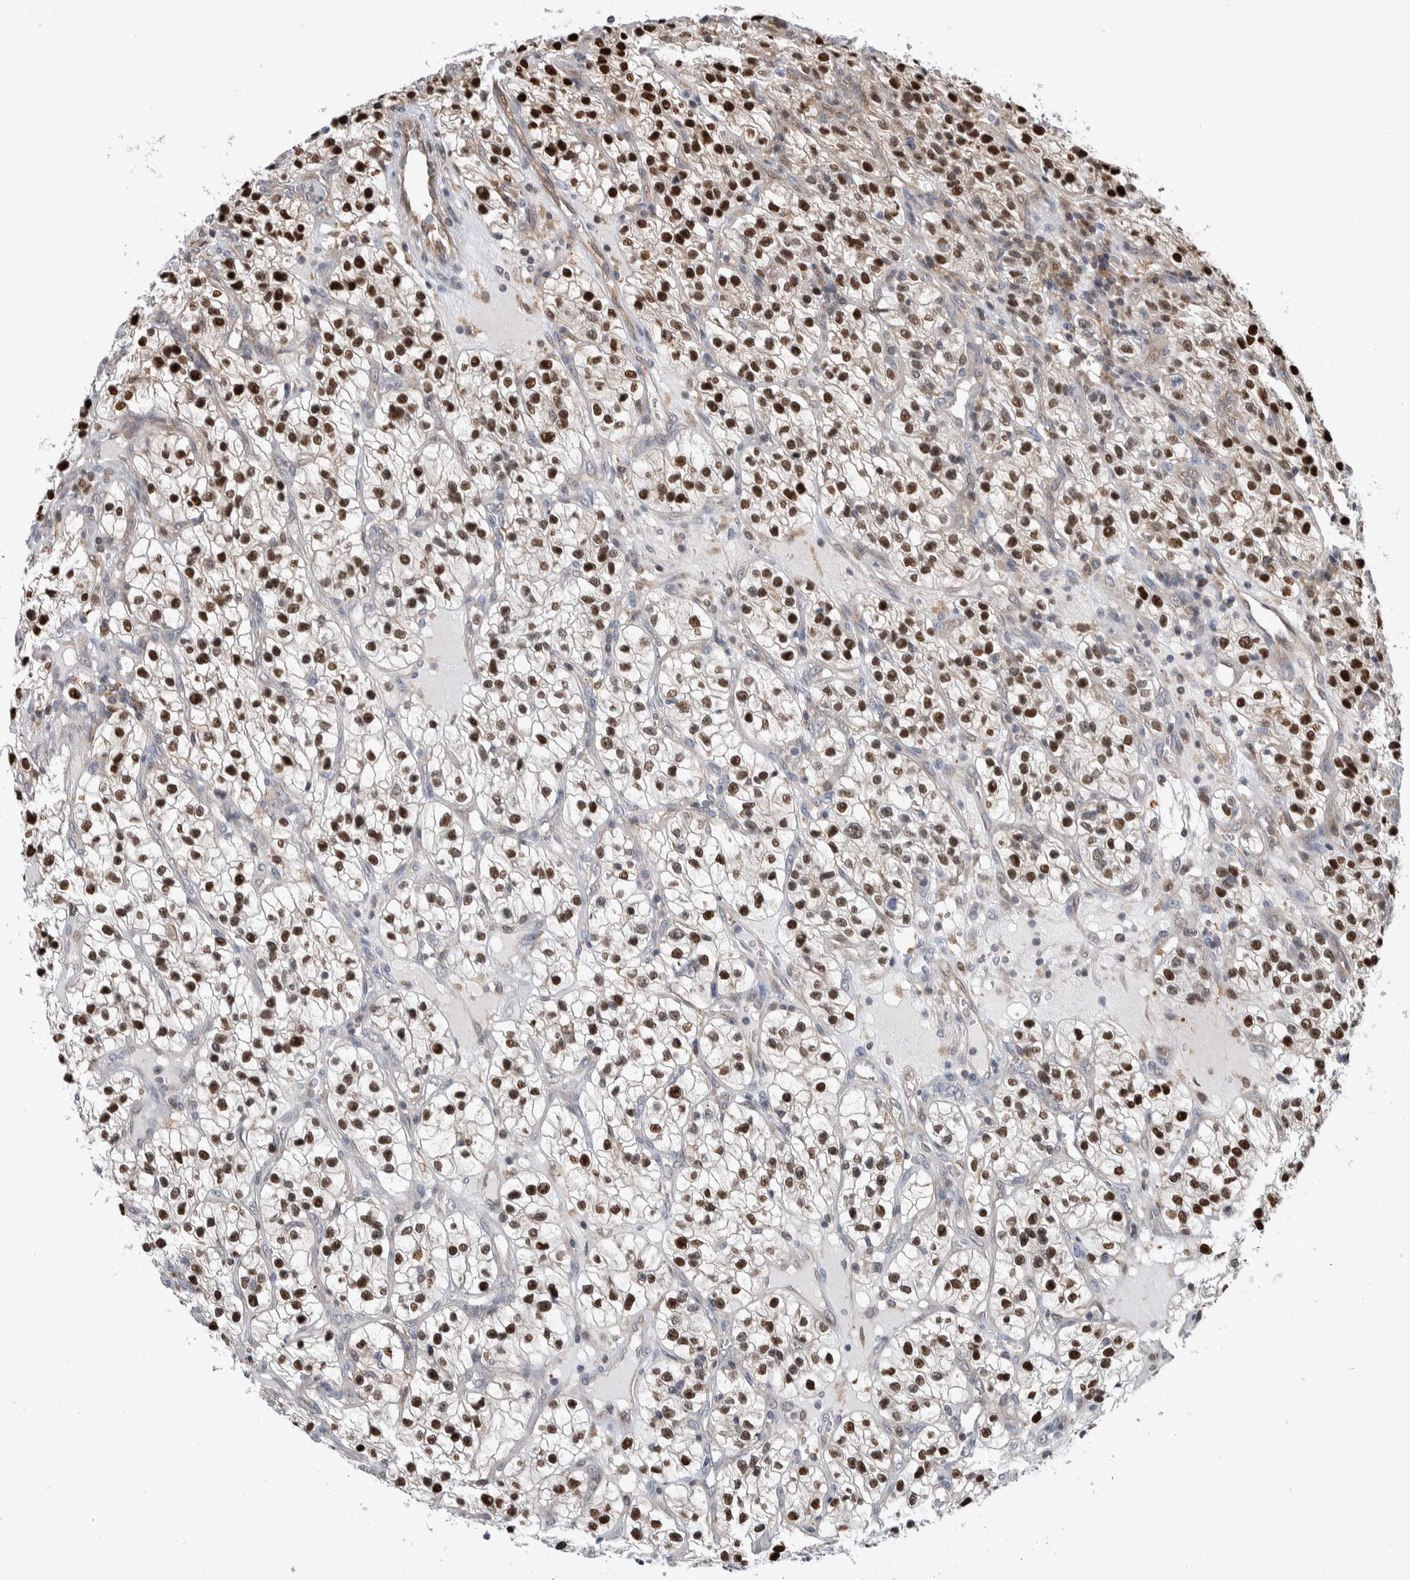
{"staining": {"intensity": "strong", "quantity": ">75%", "location": "nuclear"}, "tissue": "renal cancer", "cell_type": "Tumor cells", "image_type": "cancer", "snomed": [{"axis": "morphology", "description": "Adenocarcinoma, NOS"}, {"axis": "topography", "description": "Kidney"}], "caption": "Tumor cells exhibit high levels of strong nuclear staining in about >75% of cells in renal cancer. (DAB (3,3'-diaminobenzidine) IHC, brown staining for protein, blue staining for nuclei).", "gene": "PTPA", "patient": {"sex": "female", "age": 57}}